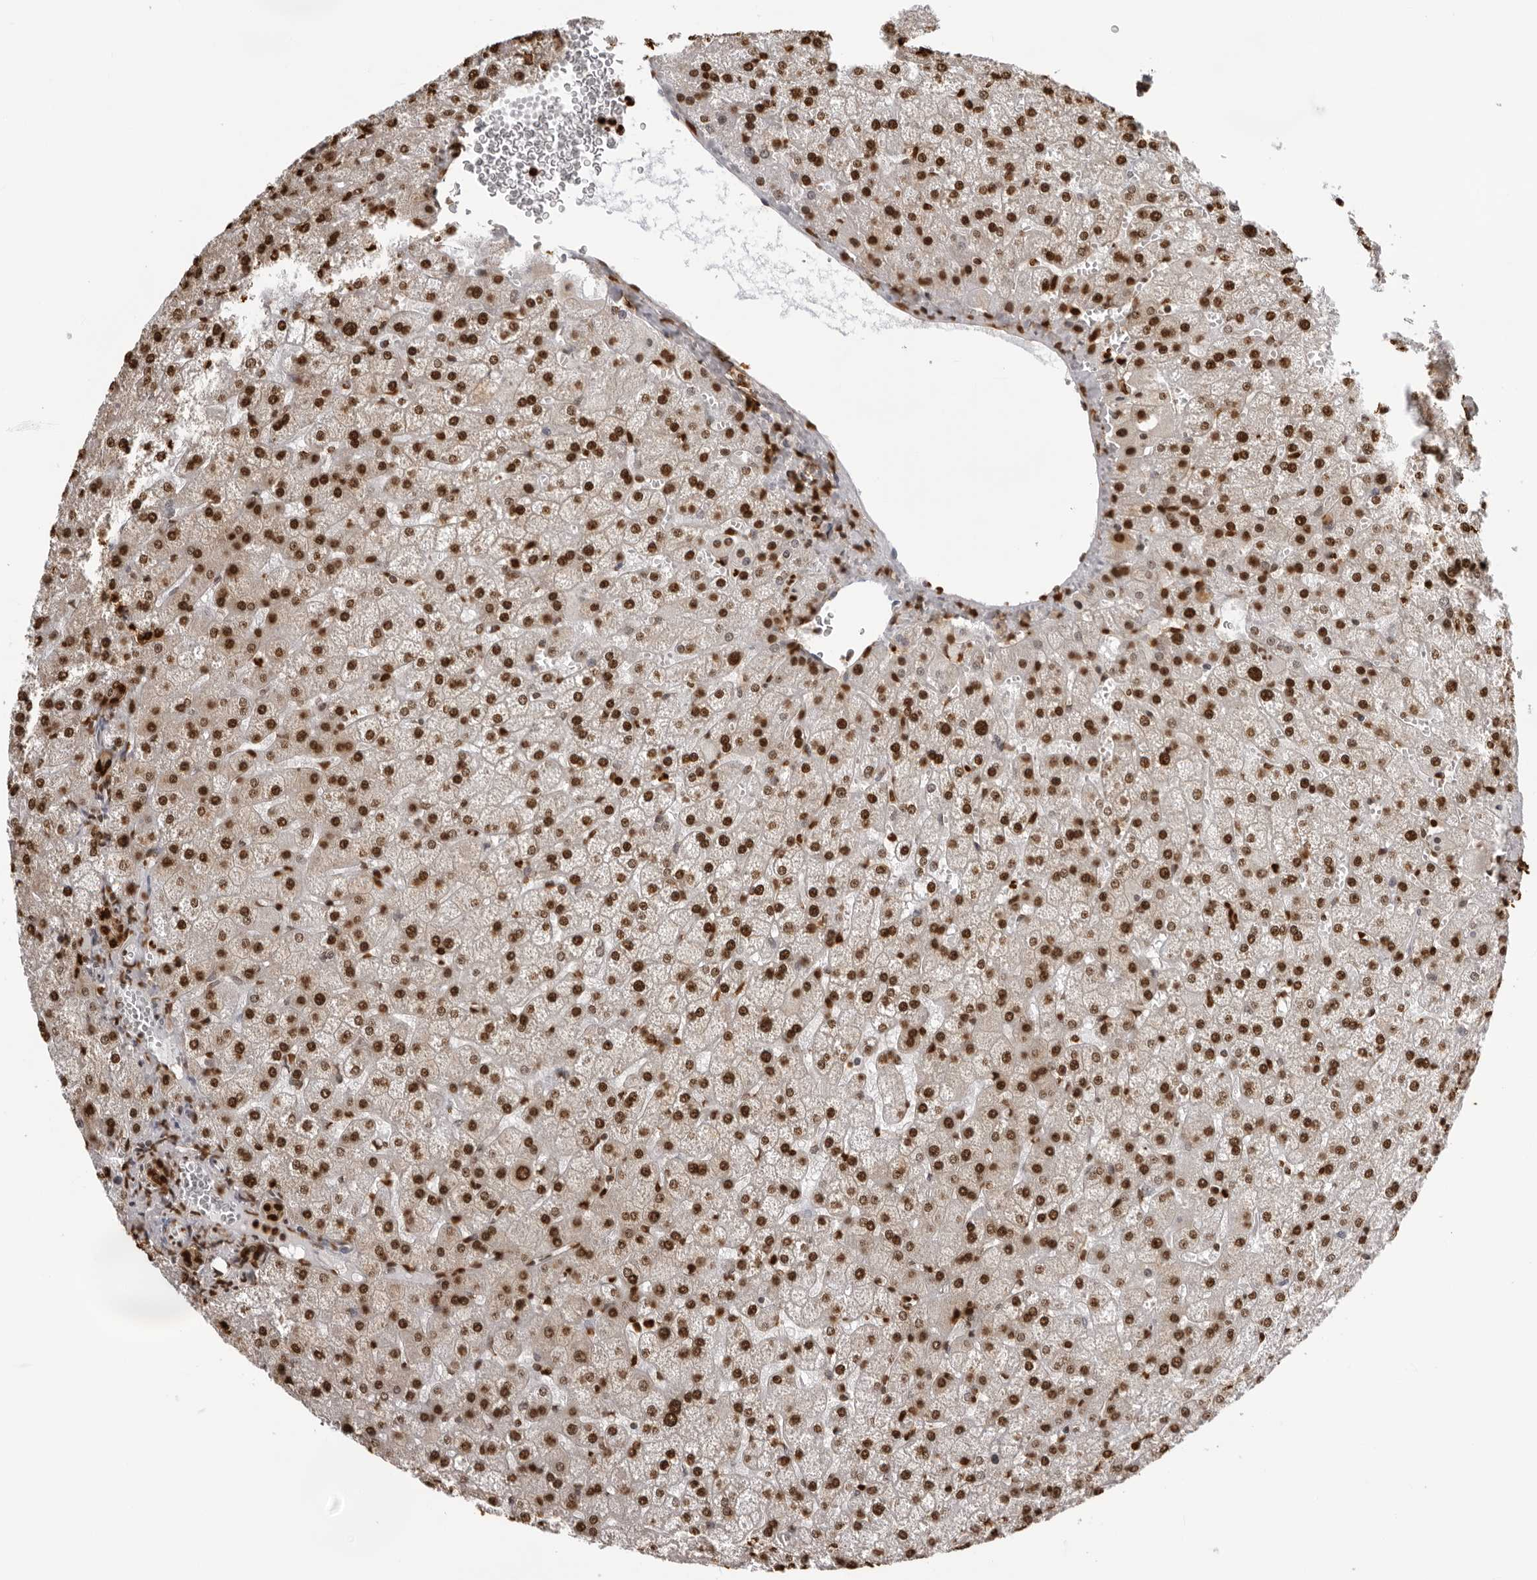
{"staining": {"intensity": "strong", "quantity": ">75%", "location": "nuclear"}, "tissue": "liver", "cell_type": "Cholangiocytes", "image_type": "normal", "snomed": [{"axis": "morphology", "description": "Normal tissue, NOS"}, {"axis": "topography", "description": "Liver"}], "caption": "Immunohistochemistry (IHC) photomicrograph of unremarkable liver: liver stained using immunohistochemistry (IHC) reveals high levels of strong protein expression localized specifically in the nuclear of cholangiocytes, appearing as a nuclear brown color.", "gene": "ZFP91", "patient": {"sex": "female", "age": 32}}